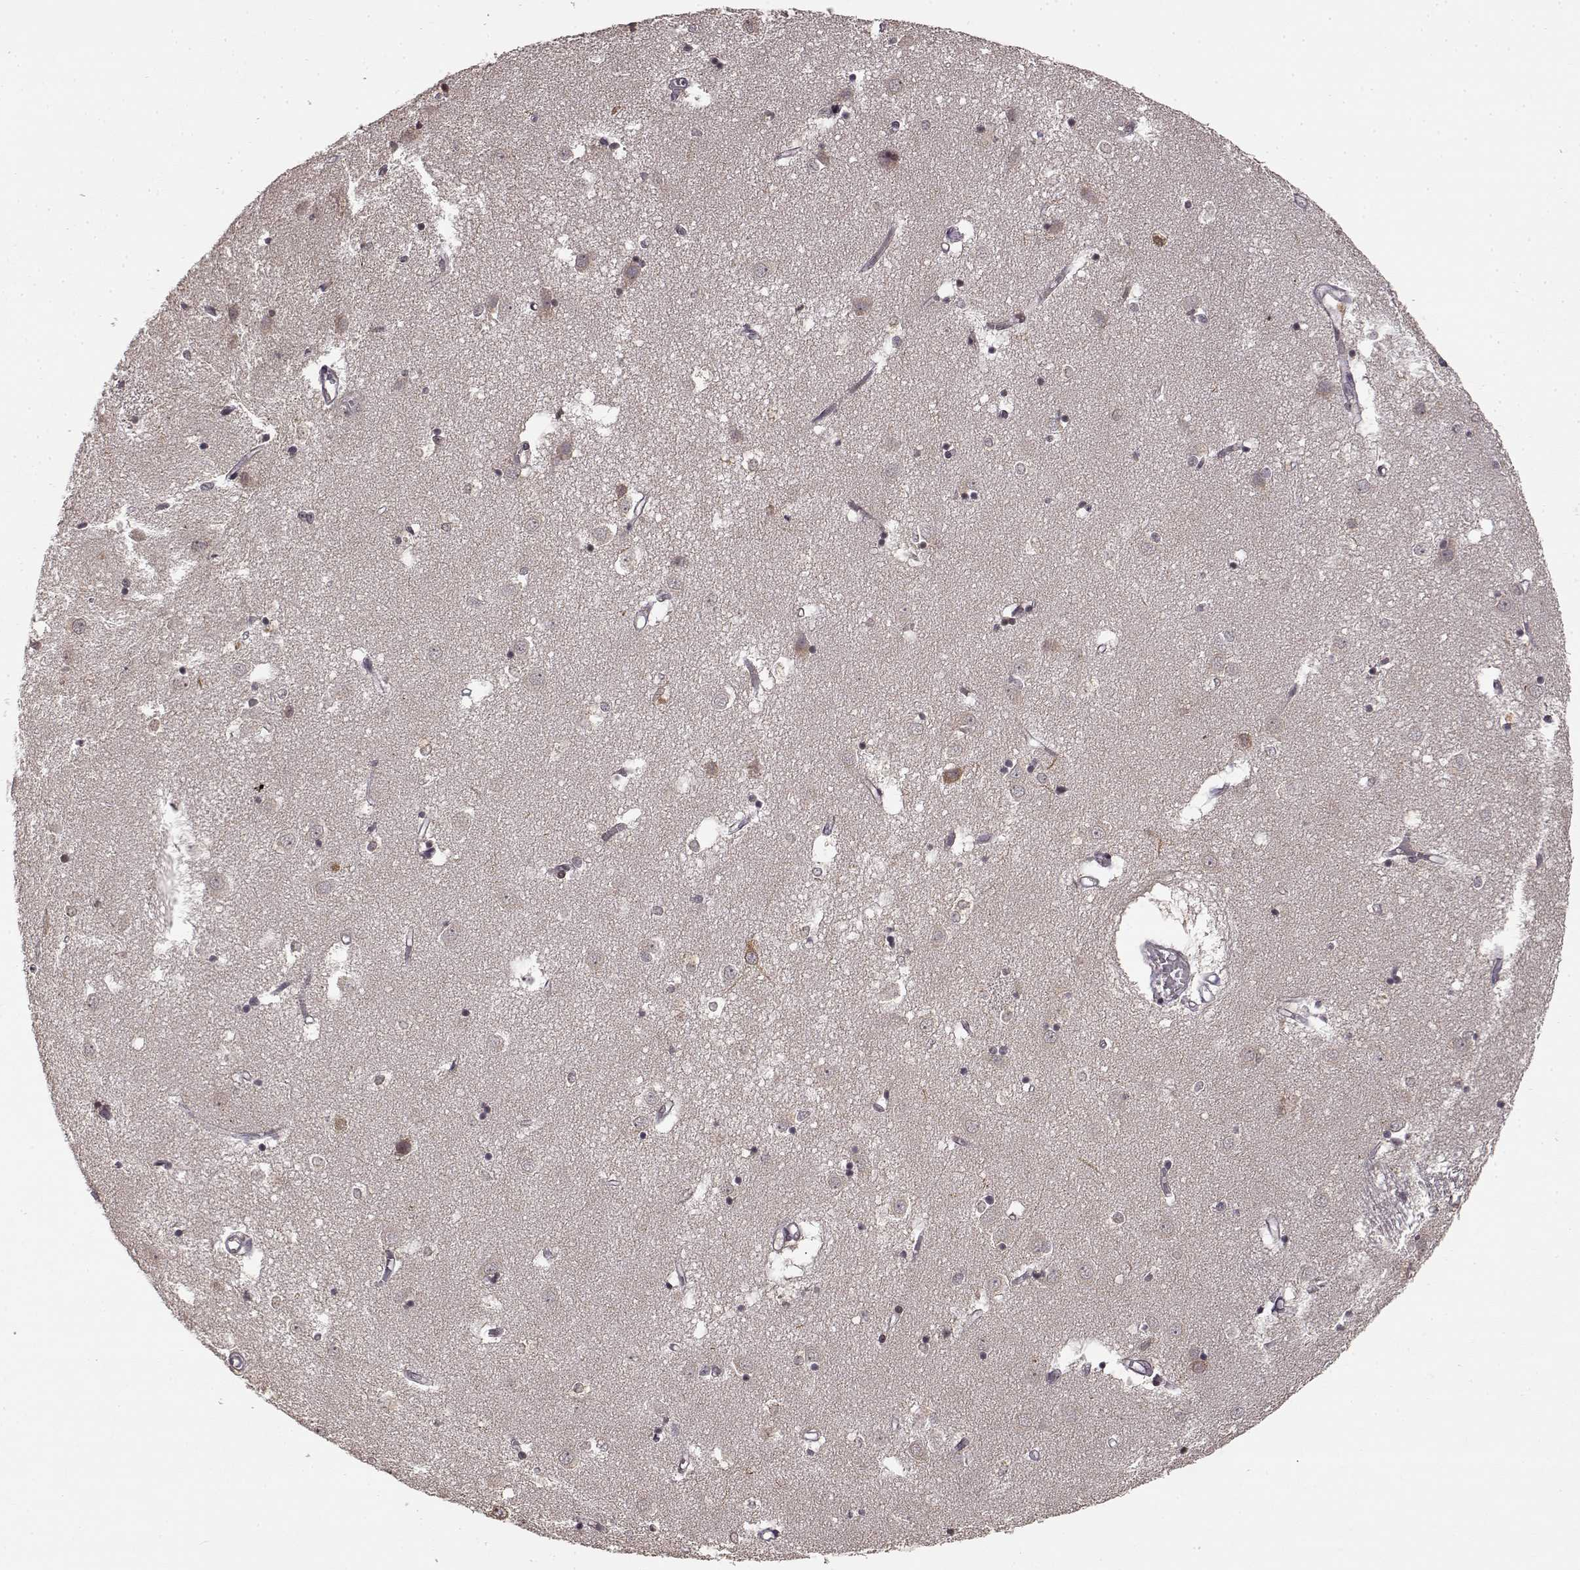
{"staining": {"intensity": "negative", "quantity": "none", "location": "none"}, "tissue": "caudate", "cell_type": "Glial cells", "image_type": "normal", "snomed": [{"axis": "morphology", "description": "Normal tissue, NOS"}, {"axis": "topography", "description": "Lateral ventricle wall"}], "caption": "IHC micrograph of benign caudate: caudate stained with DAB (3,3'-diaminobenzidine) shows no significant protein staining in glial cells.", "gene": "NTRK2", "patient": {"sex": "male", "age": 54}}